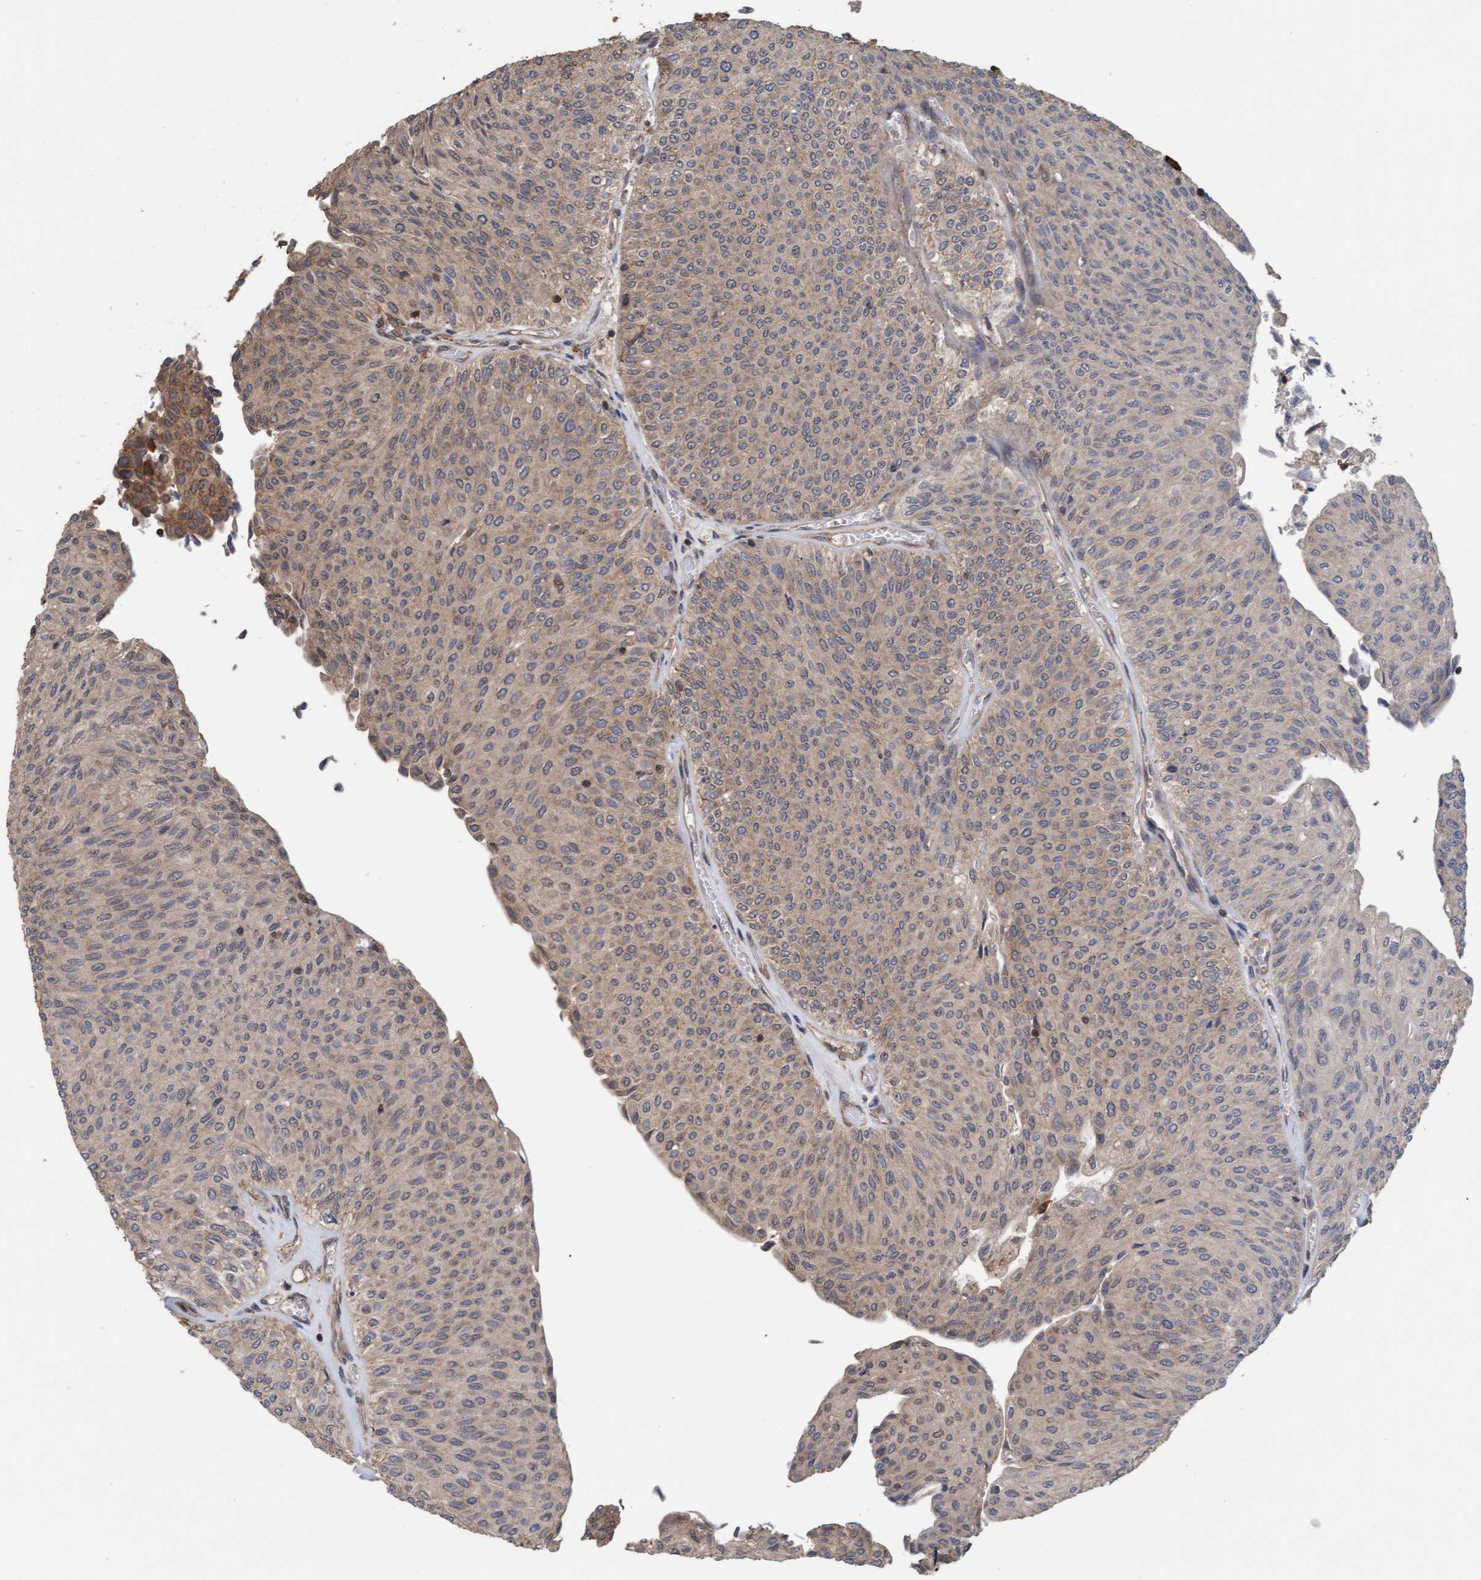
{"staining": {"intensity": "moderate", "quantity": ">75%", "location": "cytoplasmic/membranous"}, "tissue": "urothelial cancer", "cell_type": "Tumor cells", "image_type": "cancer", "snomed": [{"axis": "morphology", "description": "Urothelial carcinoma, Low grade"}, {"axis": "topography", "description": "Urinary bladder"}], "caption": "Immunohistochemistry (IHC) histopathology image of neoplastic tissue: urothelial cancer stained using IHC exhibits medium levels of moderate protein expression localized specifically in the cytoplasmic/membranous of tumor cells, appearing as a cytoplasmic/membranous brown color.", "gene": "FXR2", "patient": {"sex": "male", "age": 78}}